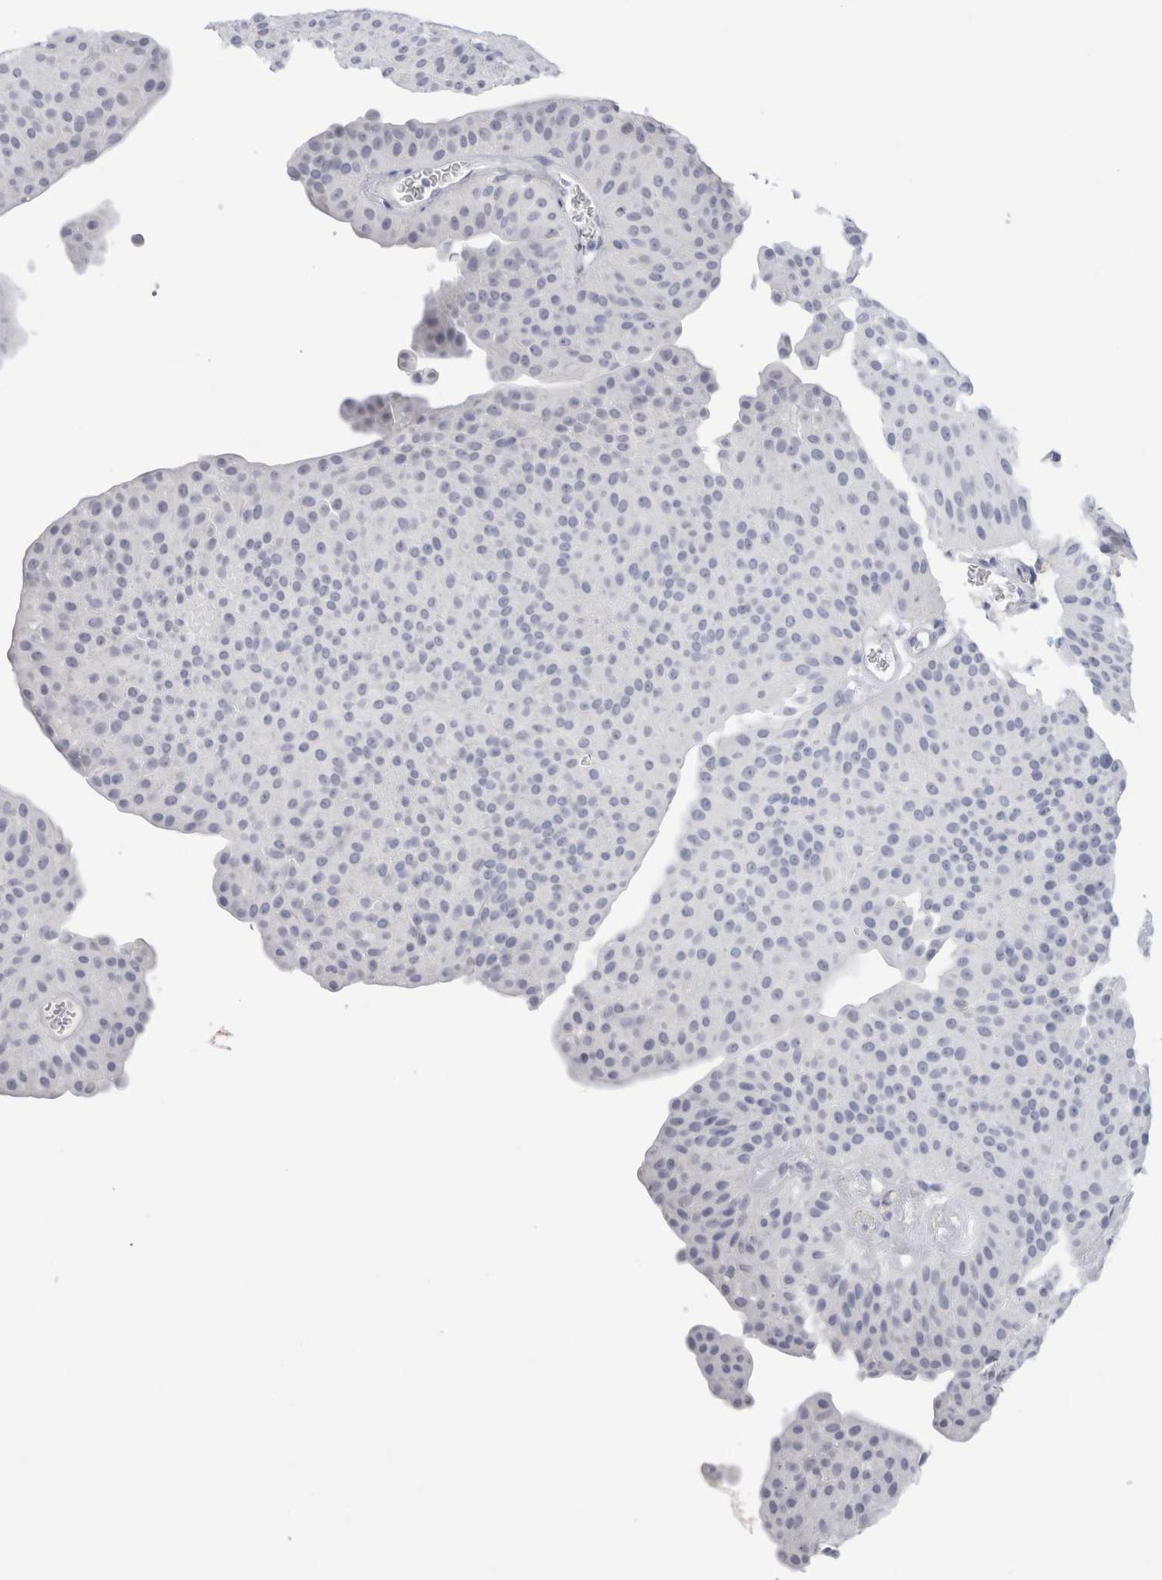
{"staining": {"intensity": "negative", "quantity": "none", "location": "none"}, "tissue": "urothelial cancer", "cell_type": "Tumor cells", "image_type": "cancer", "snomed": [{"axis": "morphology", "description": "Urothelial carcinoma, Low grade"}, {"axis": "topography", "description": "Urinary bladder"}], "caption": "This is a micrograph of immunohistochemistry (IHC) staining of low-grade urothelial carcinoma, which shows no expression in tumor cells.", "gene": "CD38", "patient": {"sex": "female", "age": 60}}